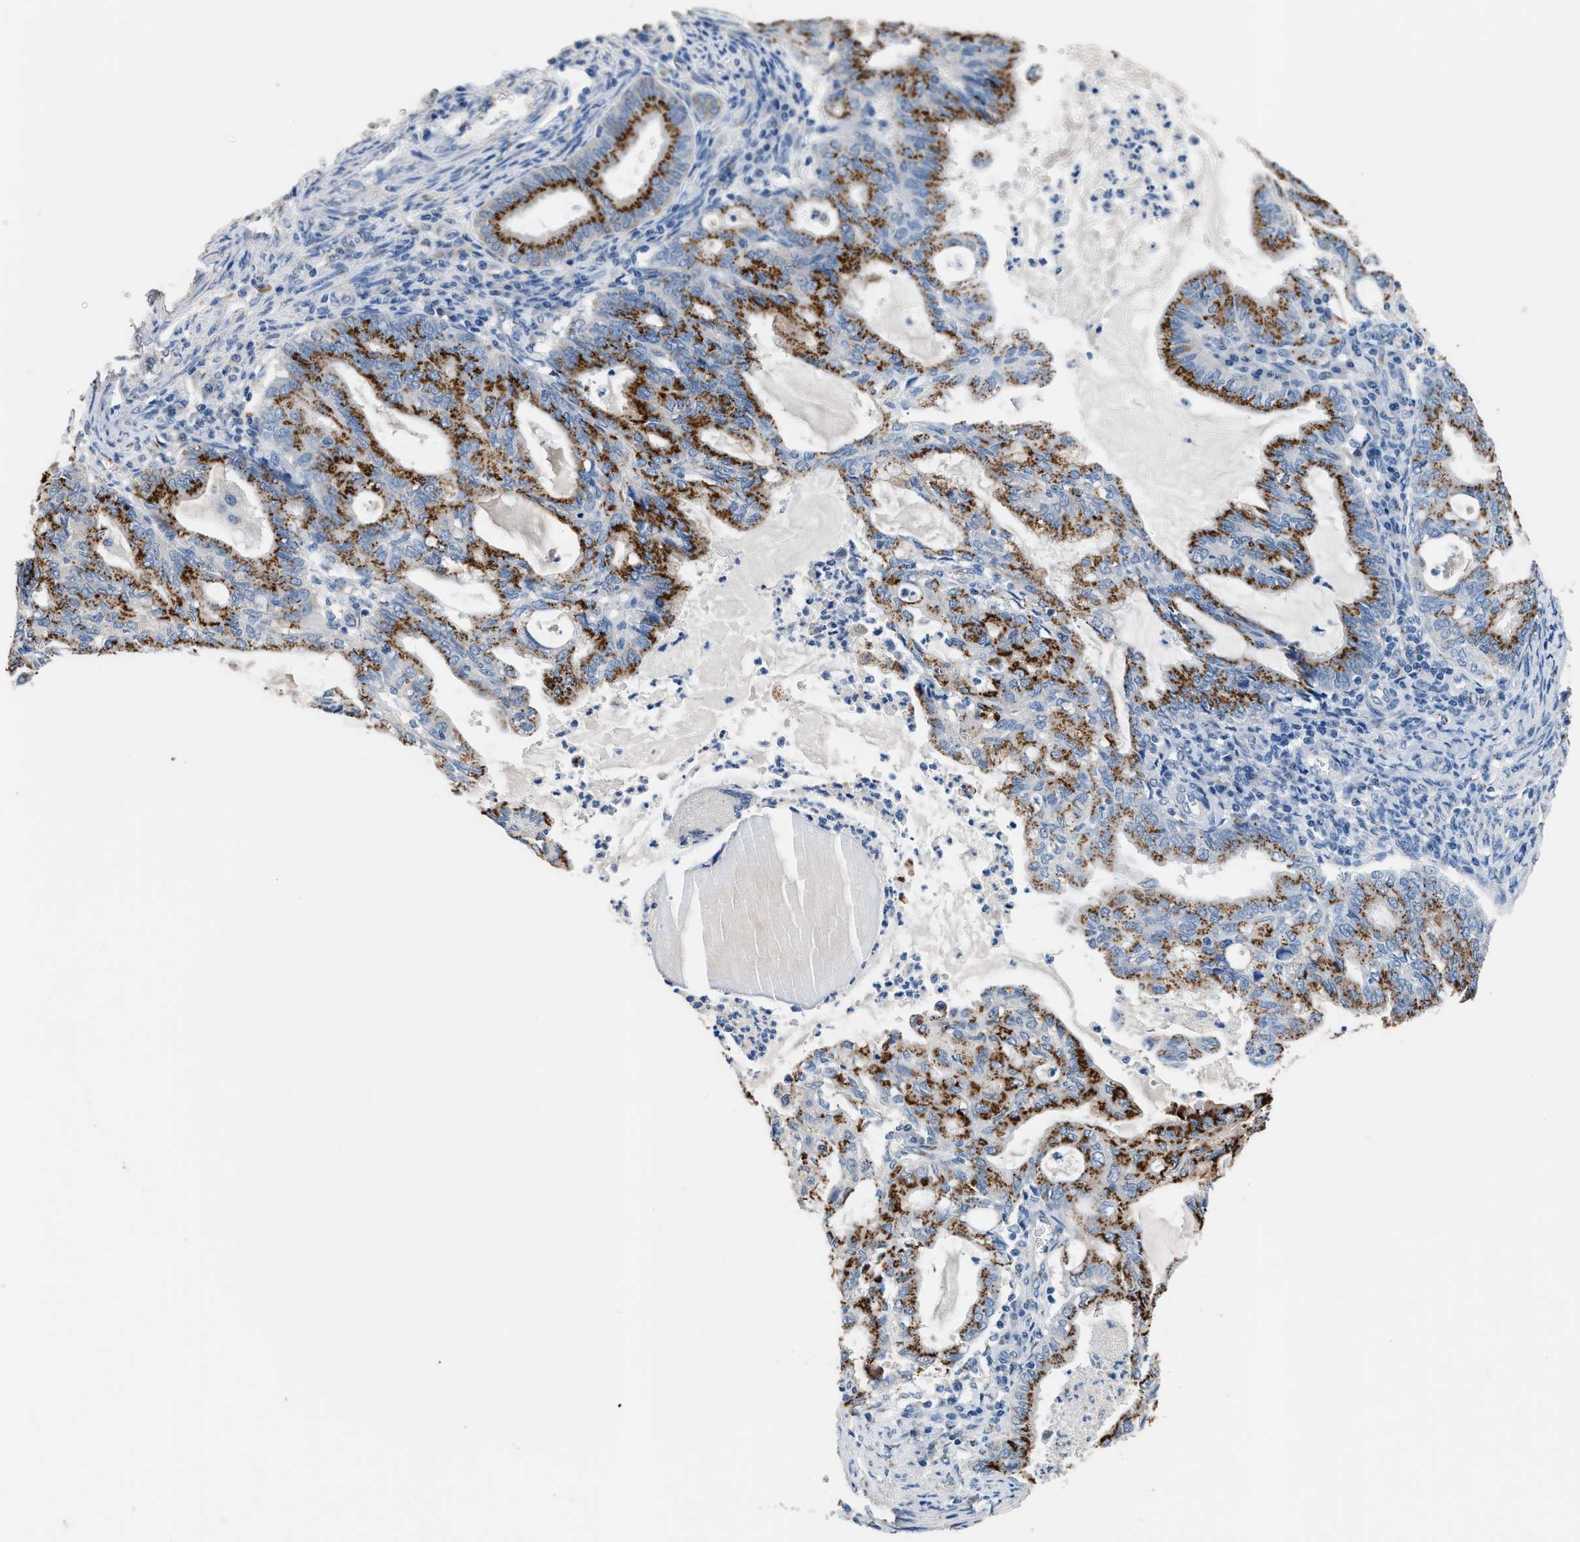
{"staining": {"intensity": "strong", "quantity": ">75%", "location": "cytoplasmic/membranous"}, "tissue": "endometrial cancer", "cell_type": "Tumor cells", "image_type": "cancer", "snomed": [{"axis": "morphology", "description": "Adenocarcinoma, NOS"}, {"axis": "topography", "description": "Endometrium"}], "caption": "About >75% of tumor cells in human endometrial cancer (adenocarcinoma) show strong cytoplasmic/membranous protein staining as visualized by brown immunohistochemical staining.", "gene": "GOLM1", "patient": {"sex": "female", "age": 86}}